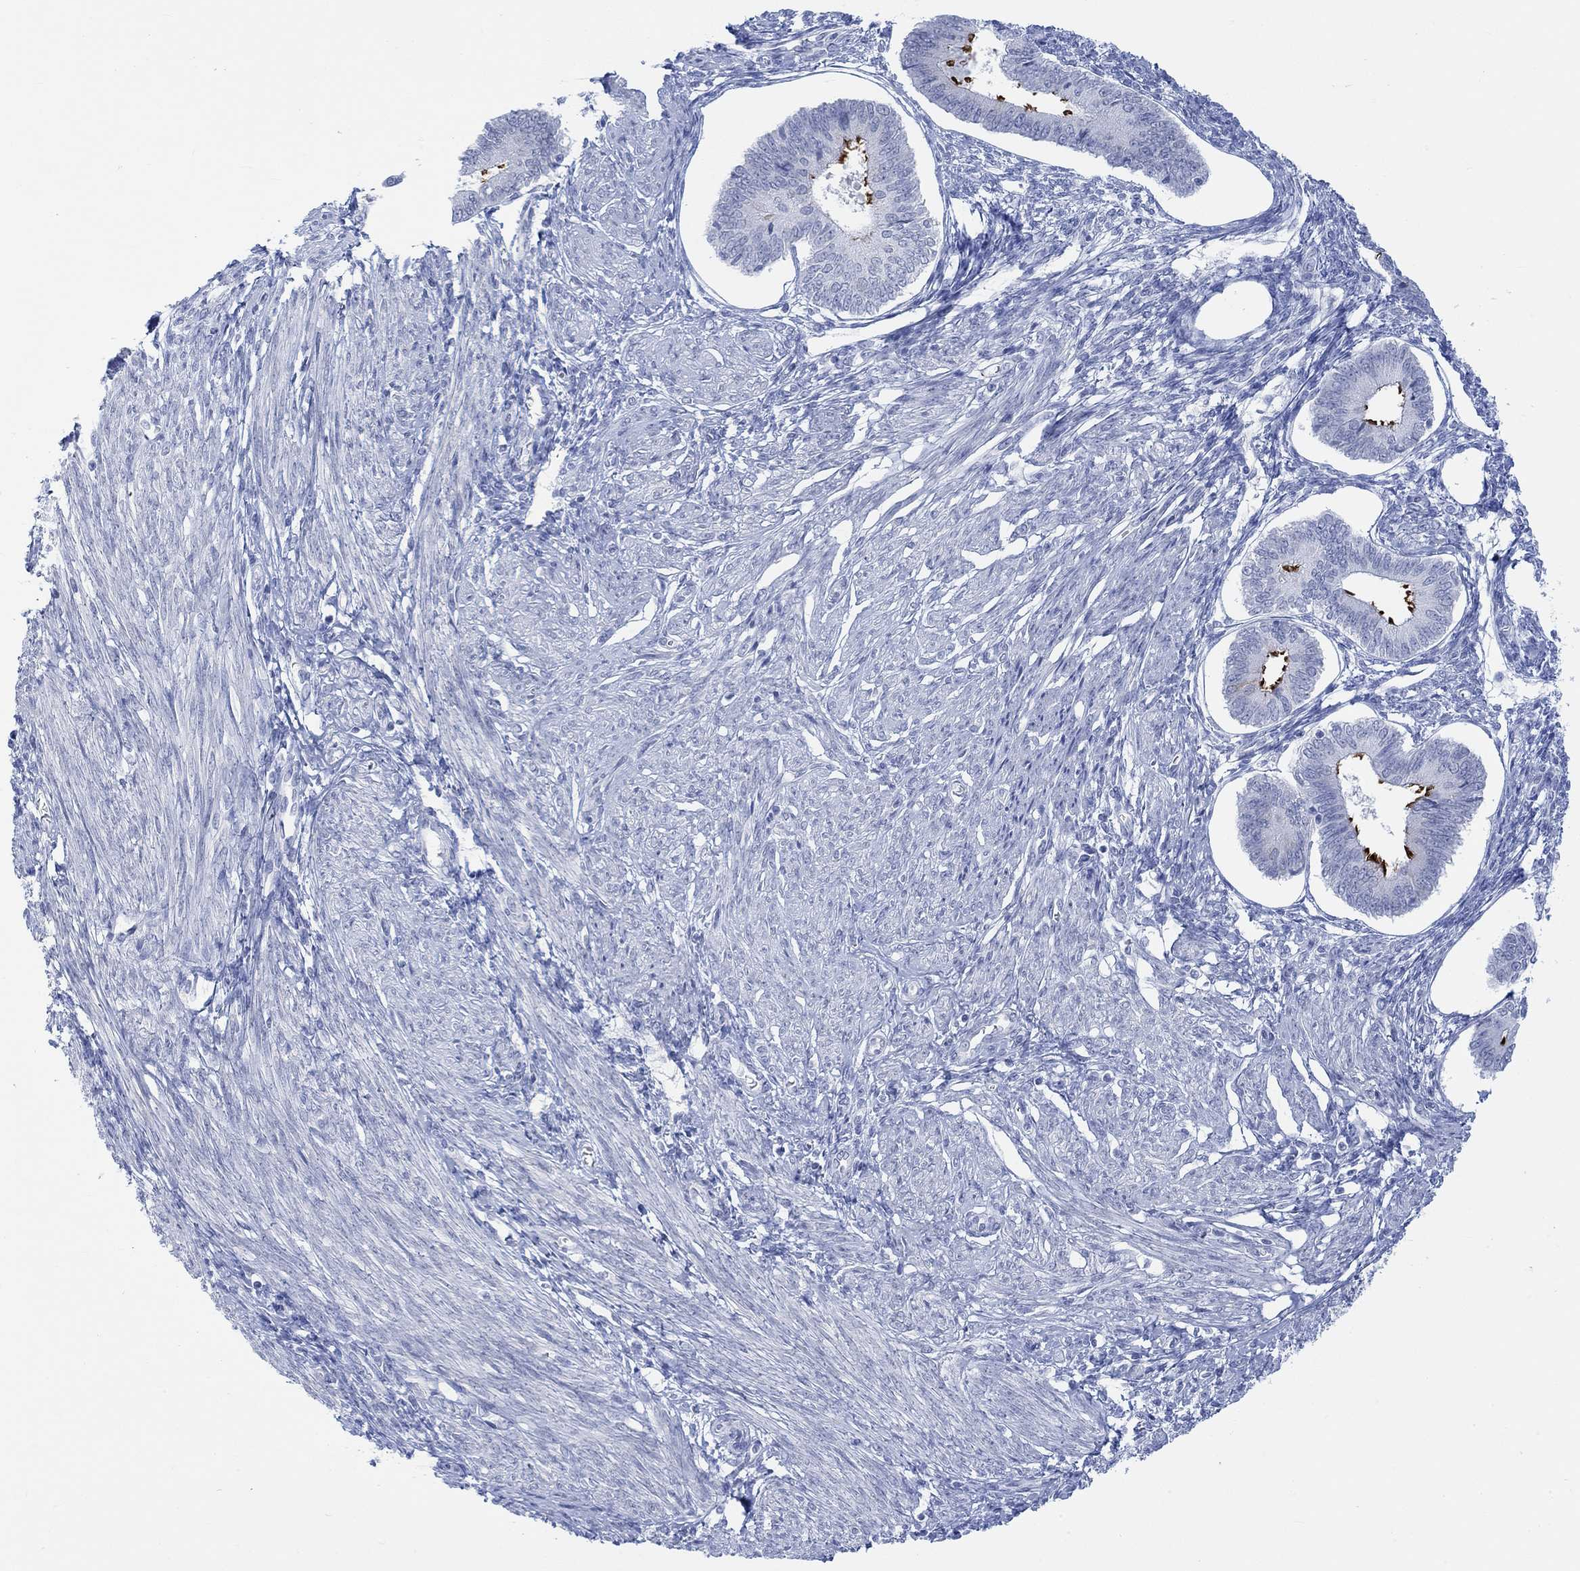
{"staining": {"intensity": "negative", "quantity": "none", "location": "none"}, "tissue": "endometrium", "cell_type": "Cells in endometrial stroma", "image_type": "normal", "snomed": [{"axis": "morphology", "description": "Normal tissue, NOS"}, {"axis": "topography", "description": "Endometrium"}], "caption": "Cells in endometrial stroma show no significant protein staining in benign endometrium. (Stains: DAB (3,3'-diaminobenzidine) IHC with hematoxylin counter stain, Microscopy: brightfield microscopy at high magnification).", "gene": "AK8", "patient": {"sex": "female", "age": 42}}